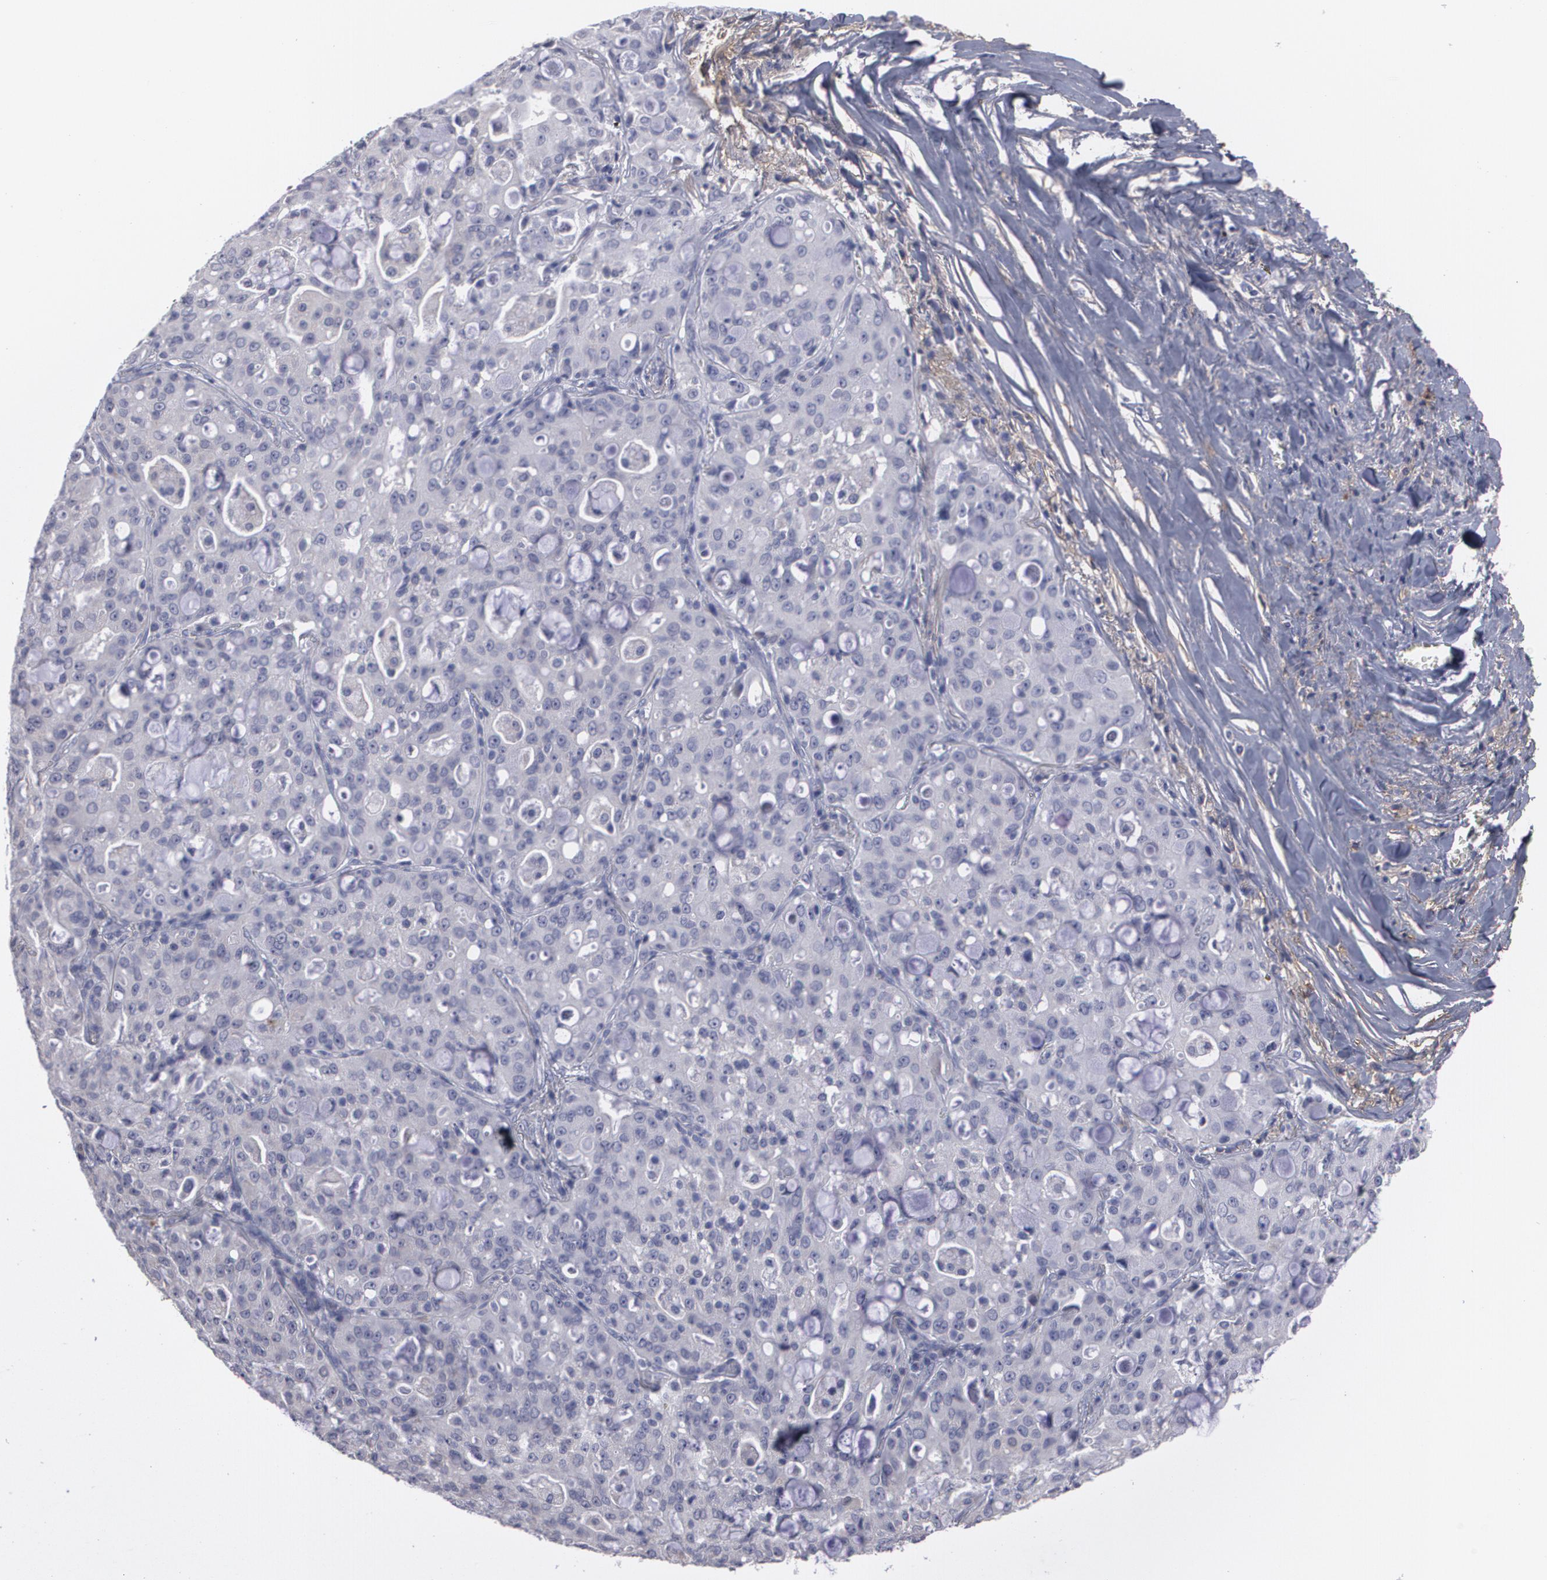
{"staining": {"intensity": "negative", "quantity": "none", "location": "none"}, "tissue": "lung cancer", "cell_type": "Tumor cells", "image_type": "cancer", "snomed": [{"axis": "morphology", "description": "Adenocarcinoma, NOS"}, {"axis": "topography", "description": "Lung"}], "caption": "This is an immunohistochemistry image of adenocarcinoma (lung). There is no expression in tumor cells.", "gene": "FBLN1", "patient": {"sex": "female", "age": 44}}